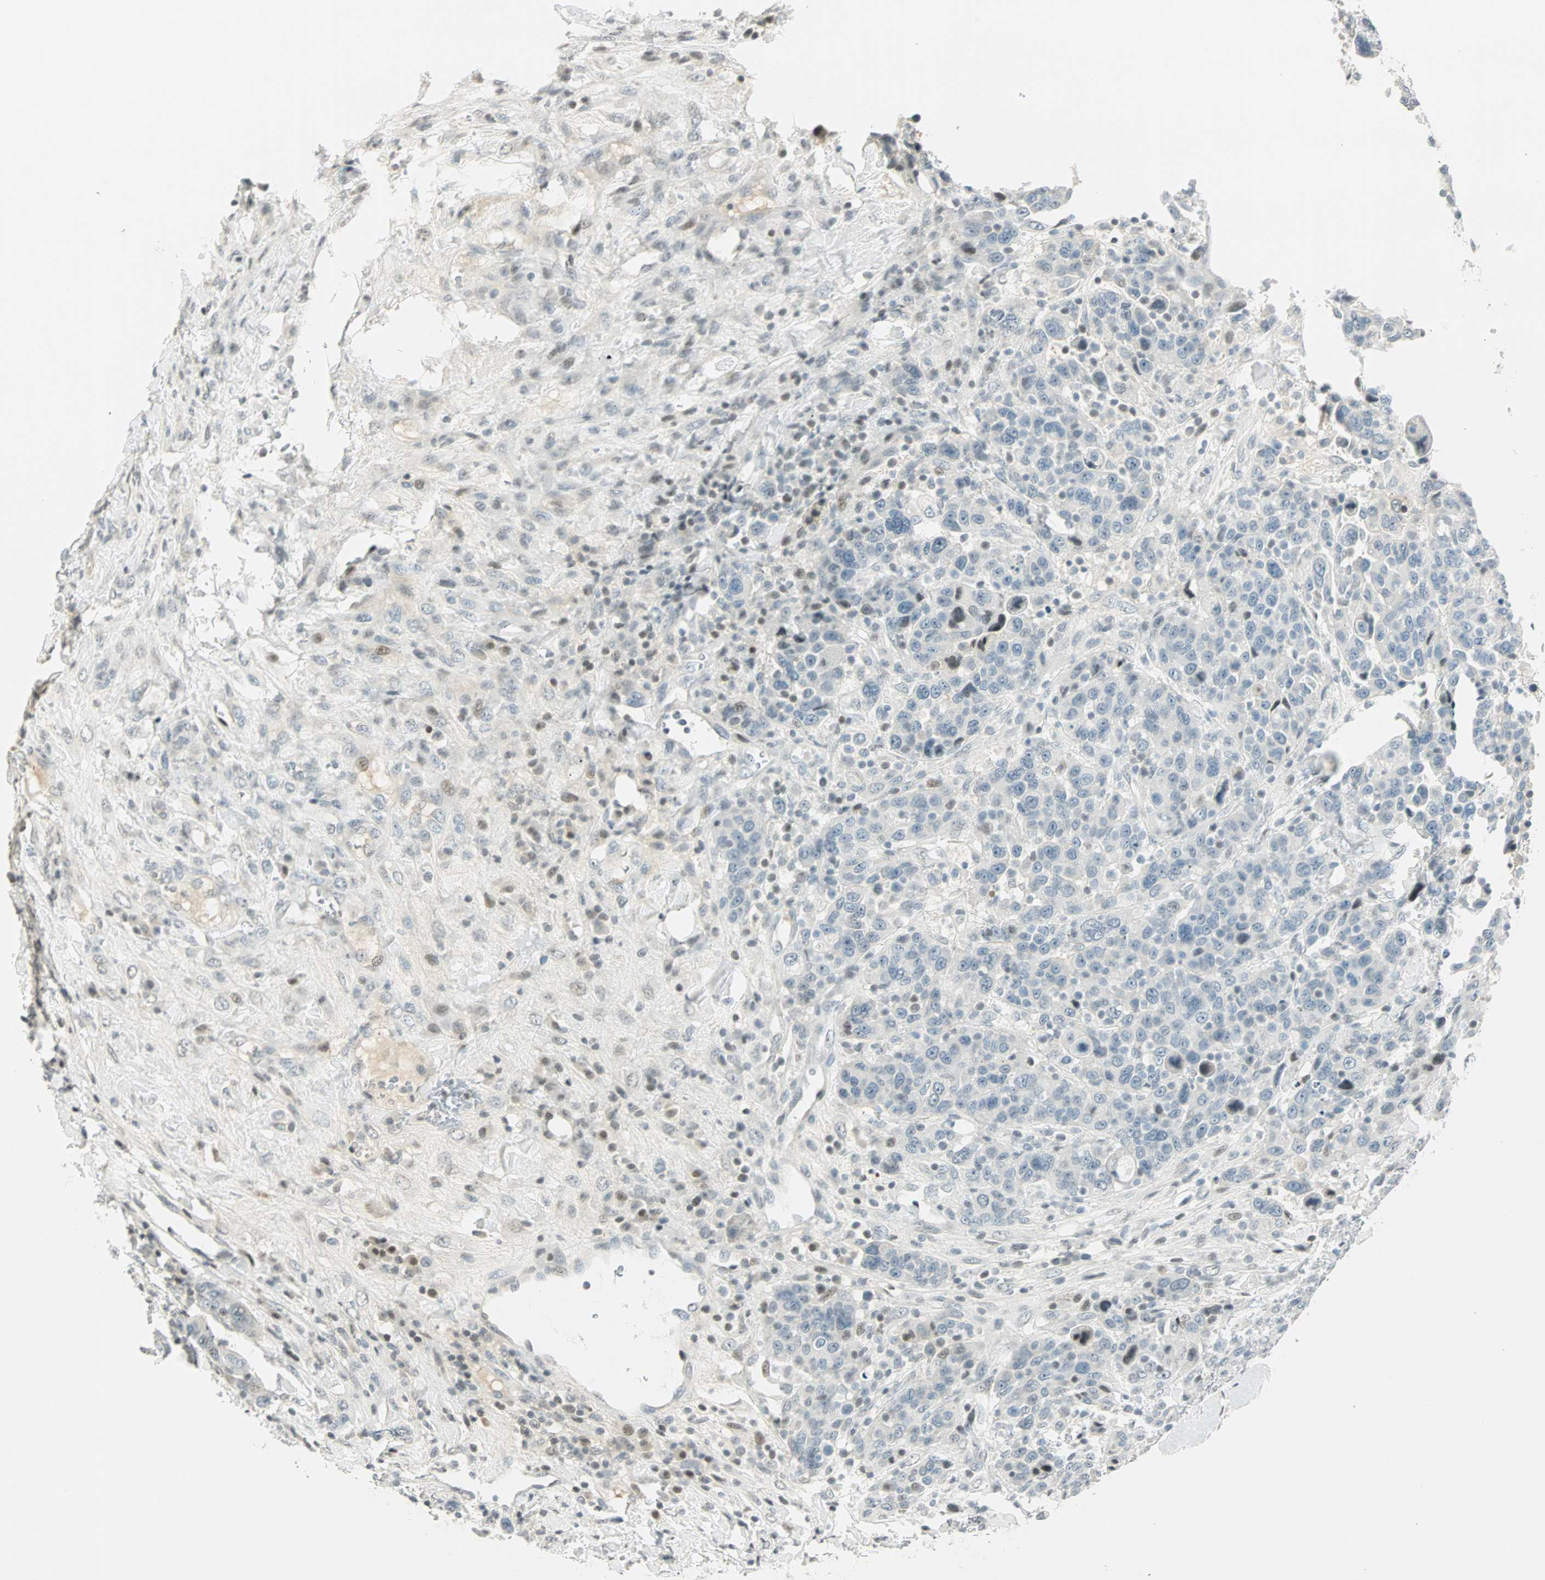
{"staining": {"intensity": "weak", "quantity": "<25%", "location": "nuclear"}, "tissue": "breast cancer", "cell_type": "Tumor cells", "image_type": "cancer", "snomed": [{"axis": "morphology", "description": "Duct carcinoma"}, {"axis": "topography", "description": "Breast"}], "caption": "Breast invasive ductal carcinoma stained for a protein using immunohistochemistry (IHC) displays no expression tumor cells.", "gene": "SMAD3", "patient": {"sex": "female", "age": 37}}